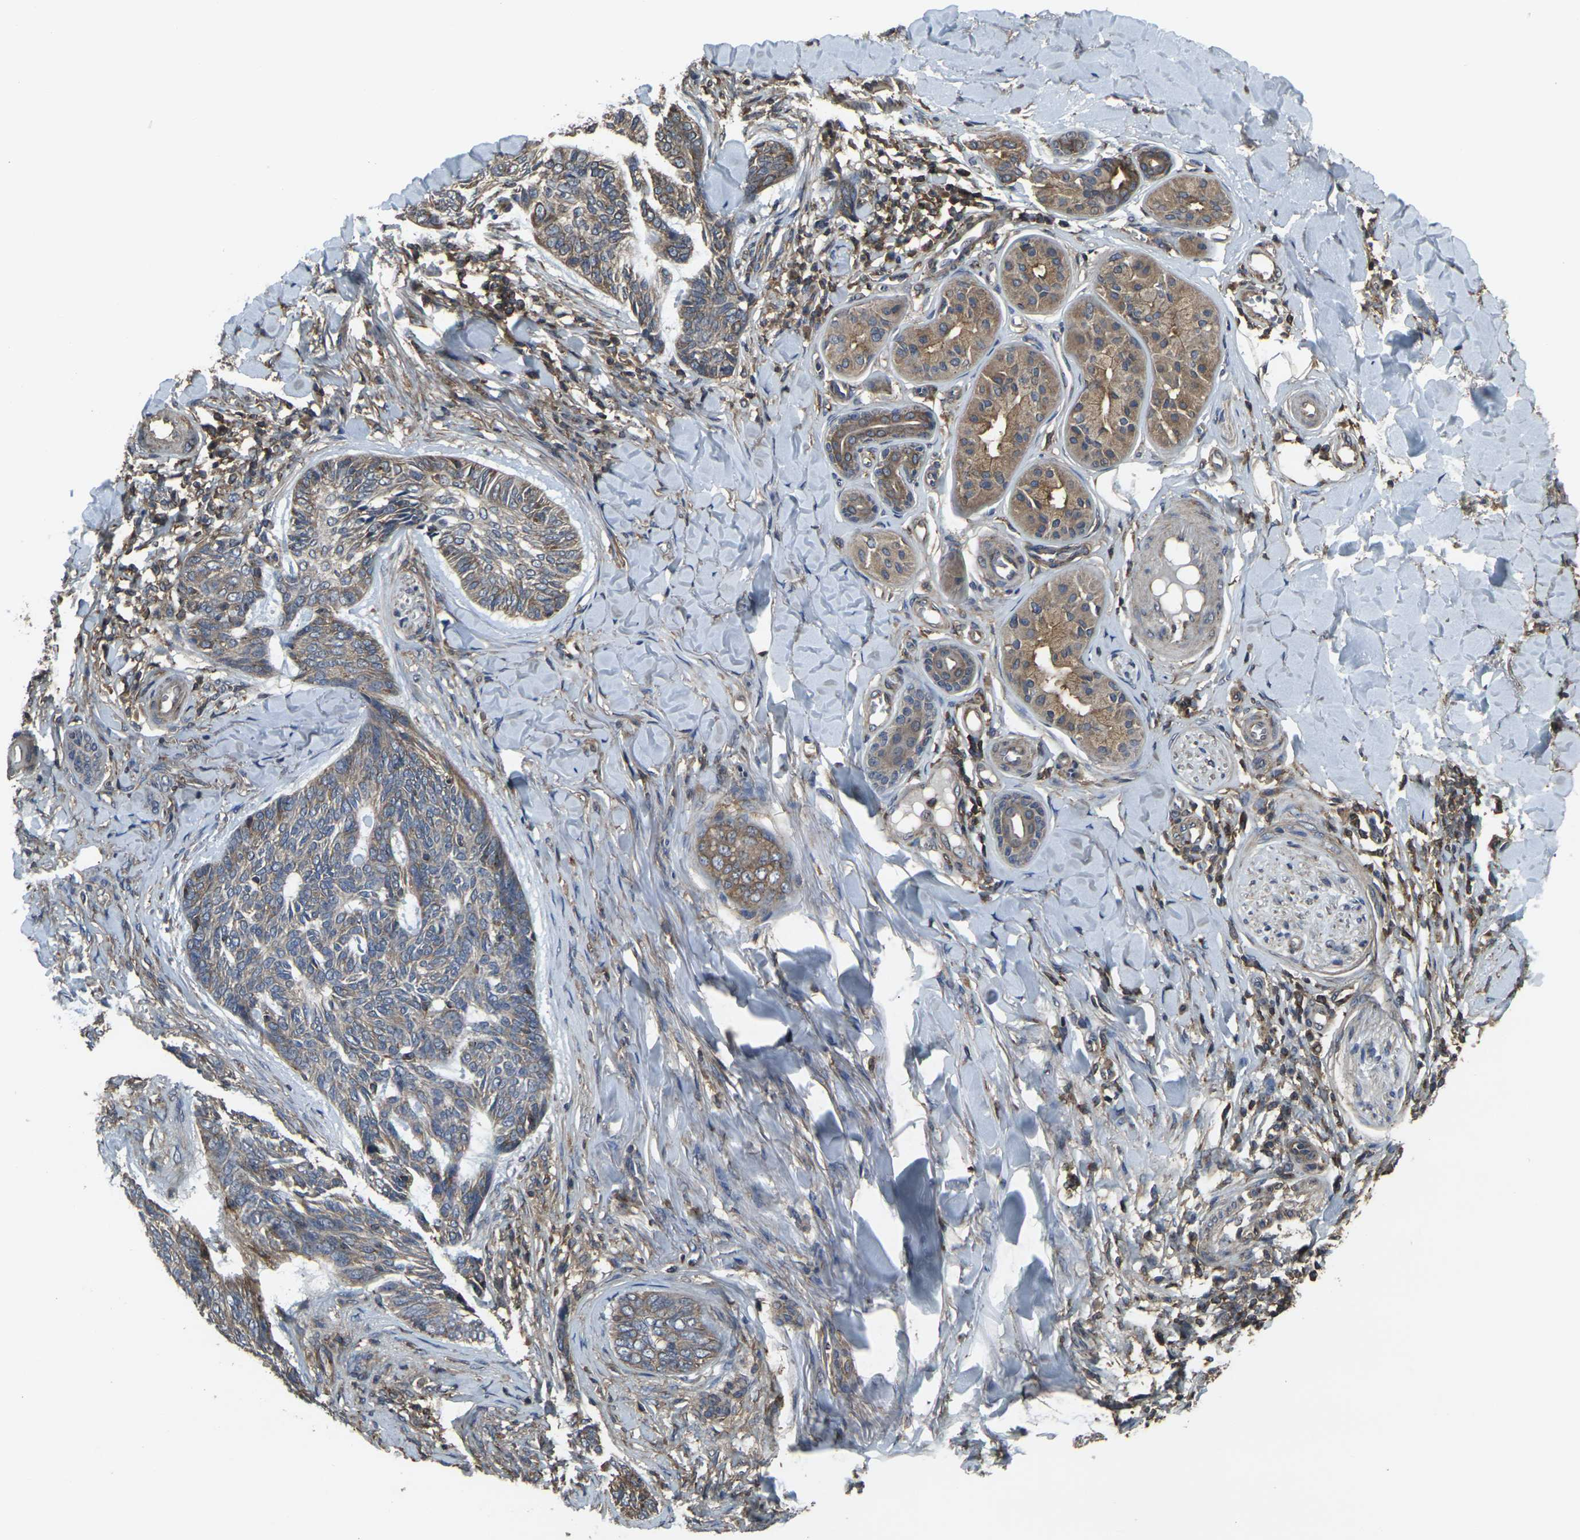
{"staining": {"intensity": "weak", "quantity": ">75%", "location": "cytoplasmic/membranous"}, "tissue": "skin cancer", "cell_type": "Tumor cells", "image_type": "cancer", "snomed": [{"axis": "morphology", "description": "Basal cell carcinoma"}, {"axis": "topography", "description": "Skin"}], "caption": "This is a micrograph of IHC staining of skin cancer (basal cell carcinoma), which shows weak expression in the cytoplasmic/membranous of tumor cells.", "gene": "PRKACB", "patient": {"sex": "male", "age": 43}}